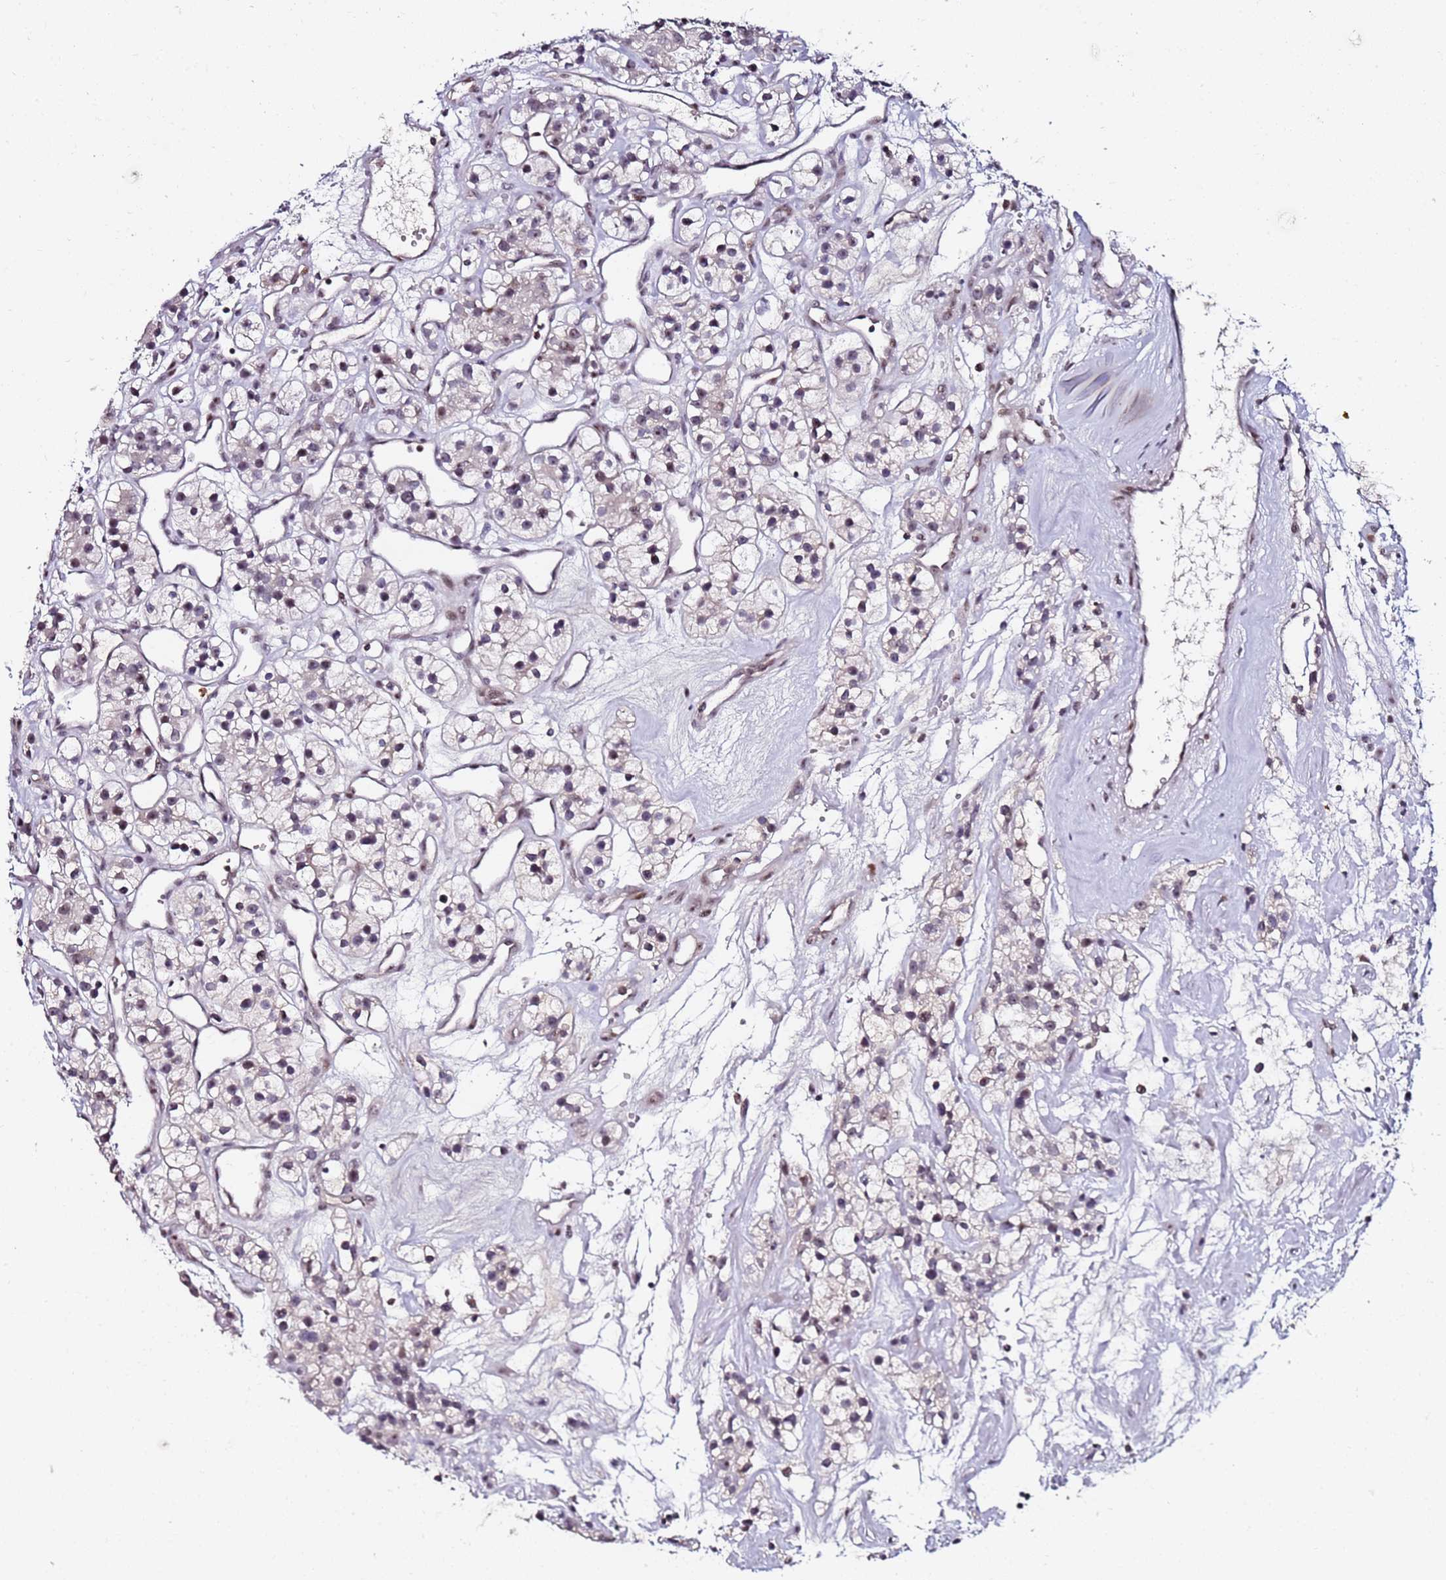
{"staining": {"intensity": "weak", "quantity": "25%-75%", "location": "nuclear"}, "tissue": "renal cancer", "cell_type": "Tumor cells", "image_type": "cancer", "snomed": [{"axis": "morphology", "description": "Adenocarcinoma, NOS"}, {"axis": "topography", "description": "Kidney"}], "caption": "Weak nuclear positivity for a protein is present in about 25%-75% of tumor cells of renal cancer using immunohistochemistry (IHC).", "gene": "FCF1", "patient": {"sex": "female", "age": 57}}